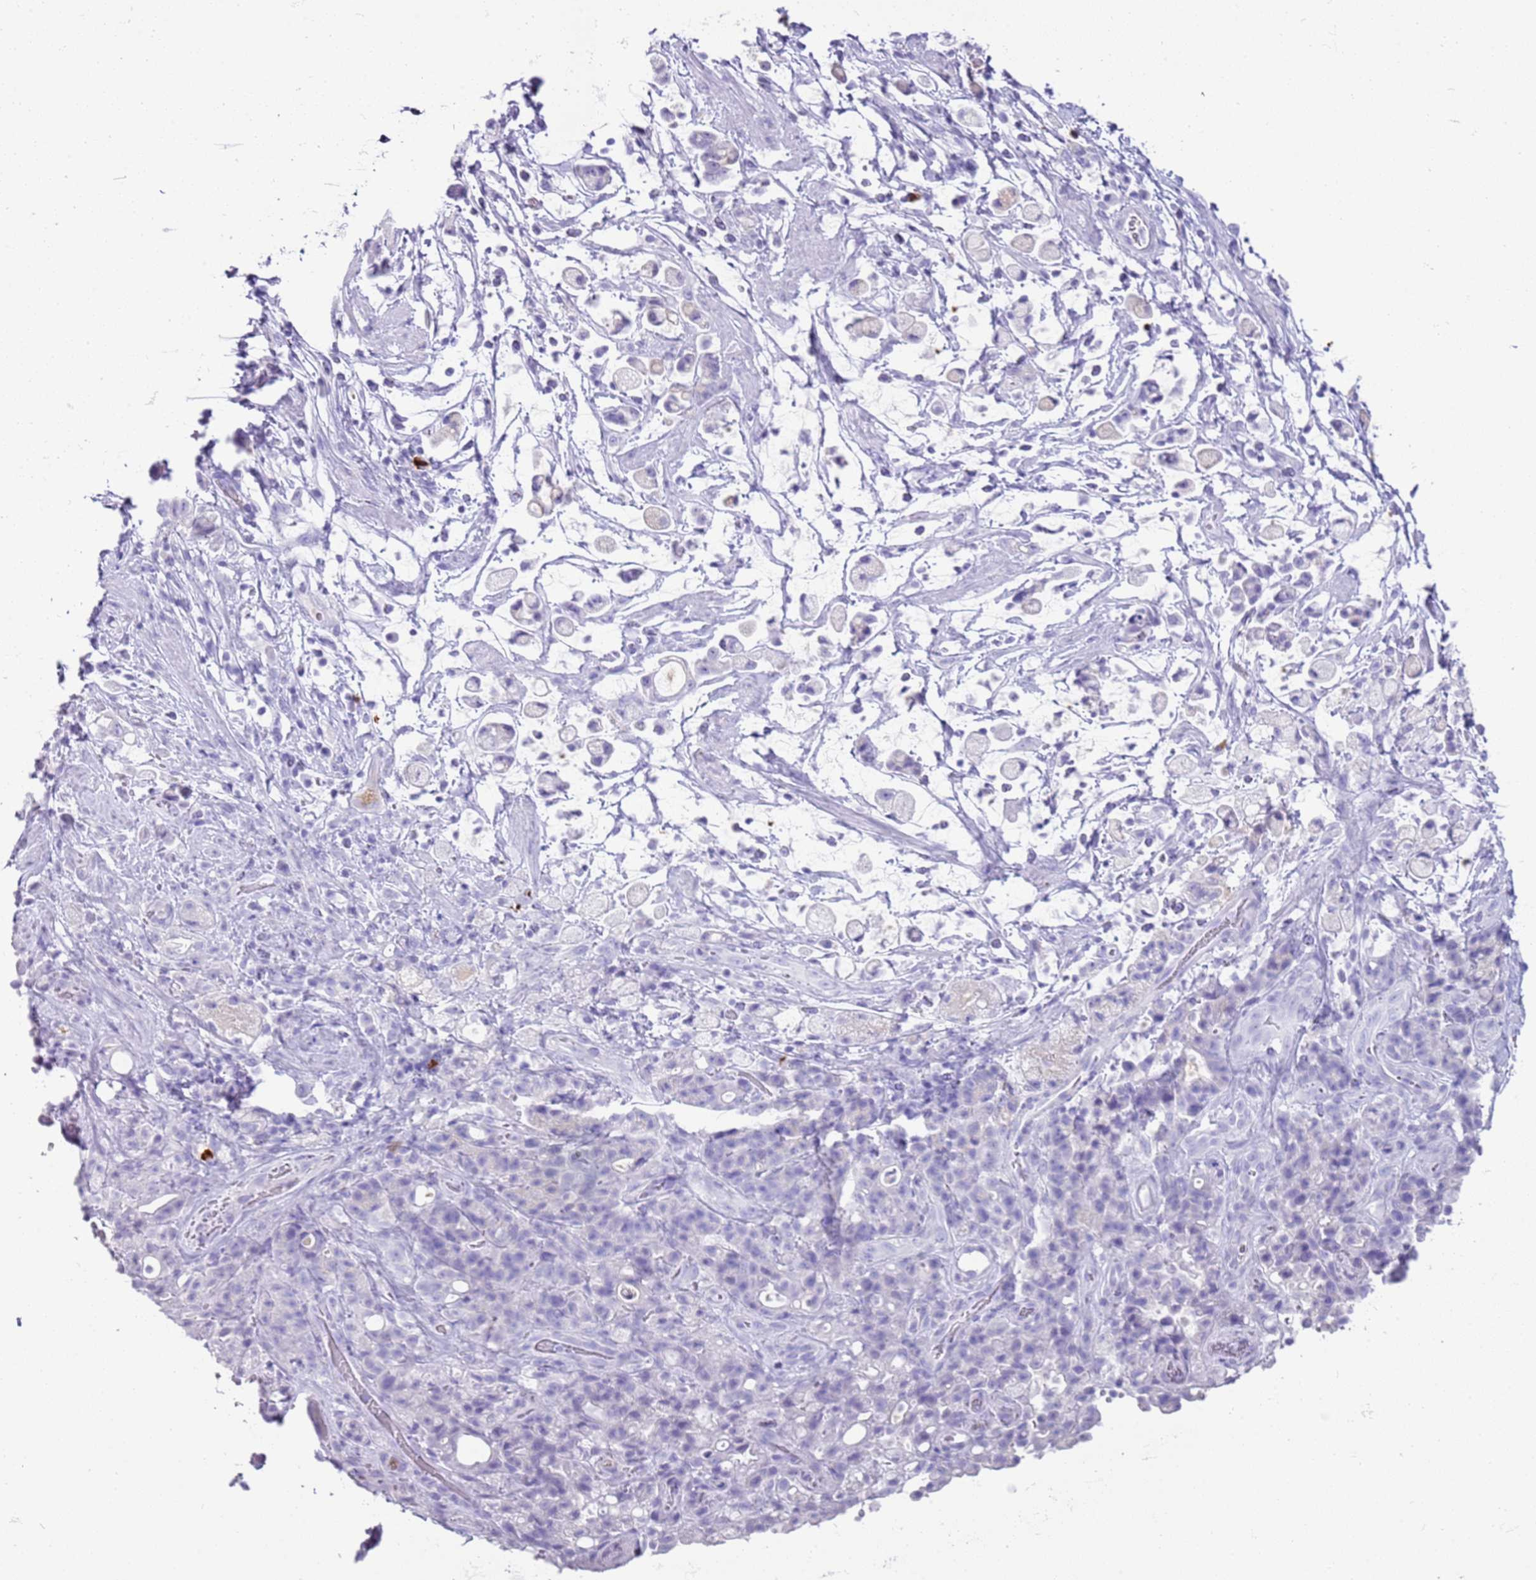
{"staining": {"intensity": "negative", "quantity": "none", "location": "none"}, "tissue": "stomach cancer", "cell_type": "Tumor cells", "image_type": "cancer", "snomed": [{"axis": "morphology", "description": "Adenocarcinoma, NOS"}, {"axis": "topography", "description": "Stomach"}], "caption": "Stomach cancer (adenocarcinoma) was stained to show a protein in brown. There is no significant staining in tumor cells. (Brightfield microscopy of DAB (3,3'-diaminobenzidine) IHC at high magnification).", "gene": "IGKV3D-11", "patient": {"sex": "female", "age": 60}}